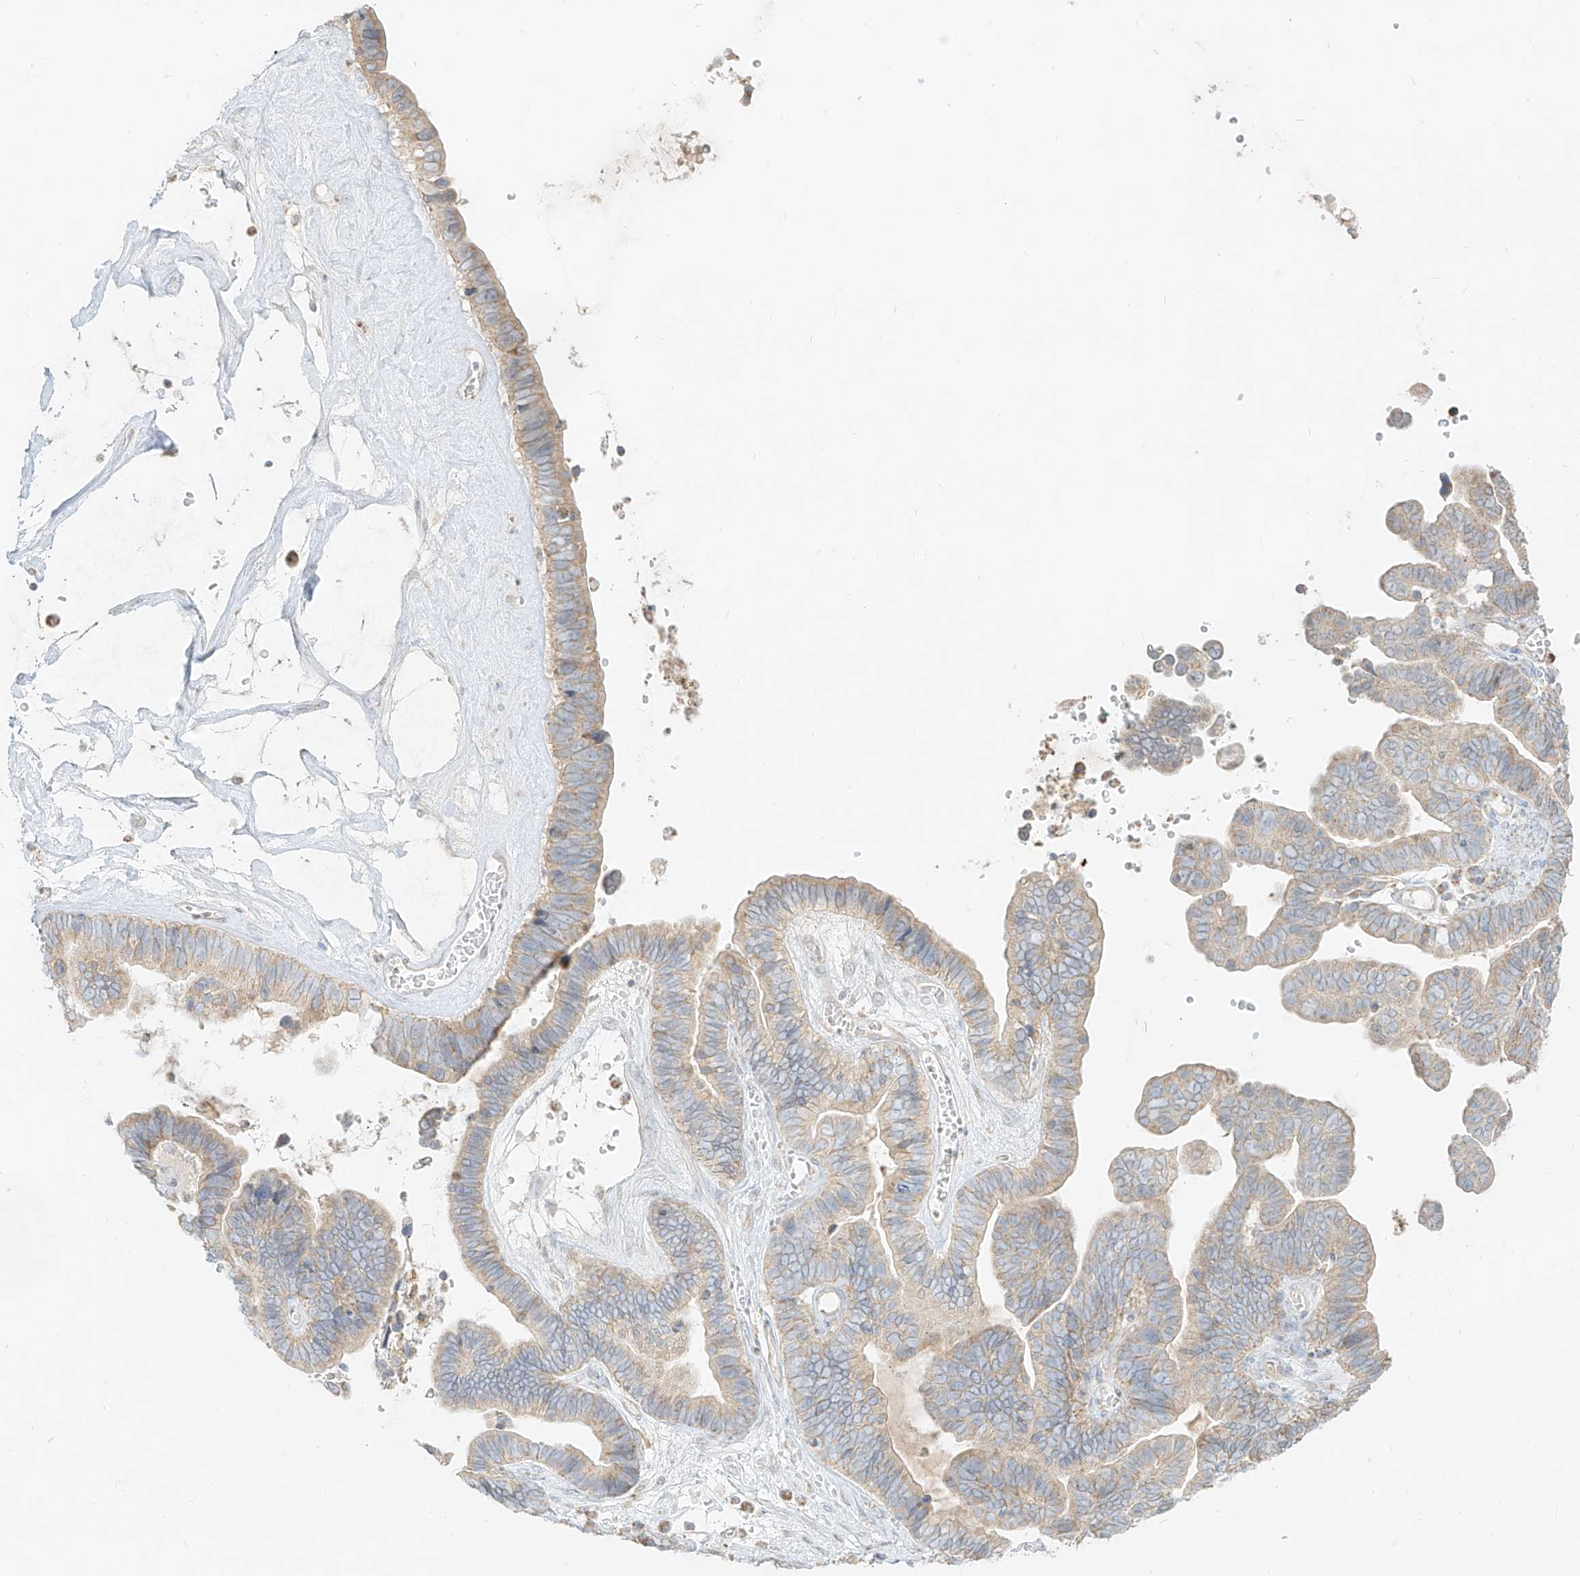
{"staining": {"intensity": "weak", "quantity": "25%-75%", "location": "cytoplasmic/membranous"}, "tissue": "ovarian cancer", "cell_type": "Tumor cells", "image_type": "cancer", "snomed": [{"axis": "morphology", "description": "Cystadenocarcinoma, serous, NOS"}, {"axis": "topography", "description": "Ovary"}], "caption": "Tumor cells reveal weak cytoplasmic/membranous staining in approximately 25%-75% of cells in serous cystadenocarcinoma (ovarian). Ihc stains the protein of interest in brown and the nuclei are stained blue.", "gene": "ZIM3", "patient": {"sex": "female", "age": 56}}